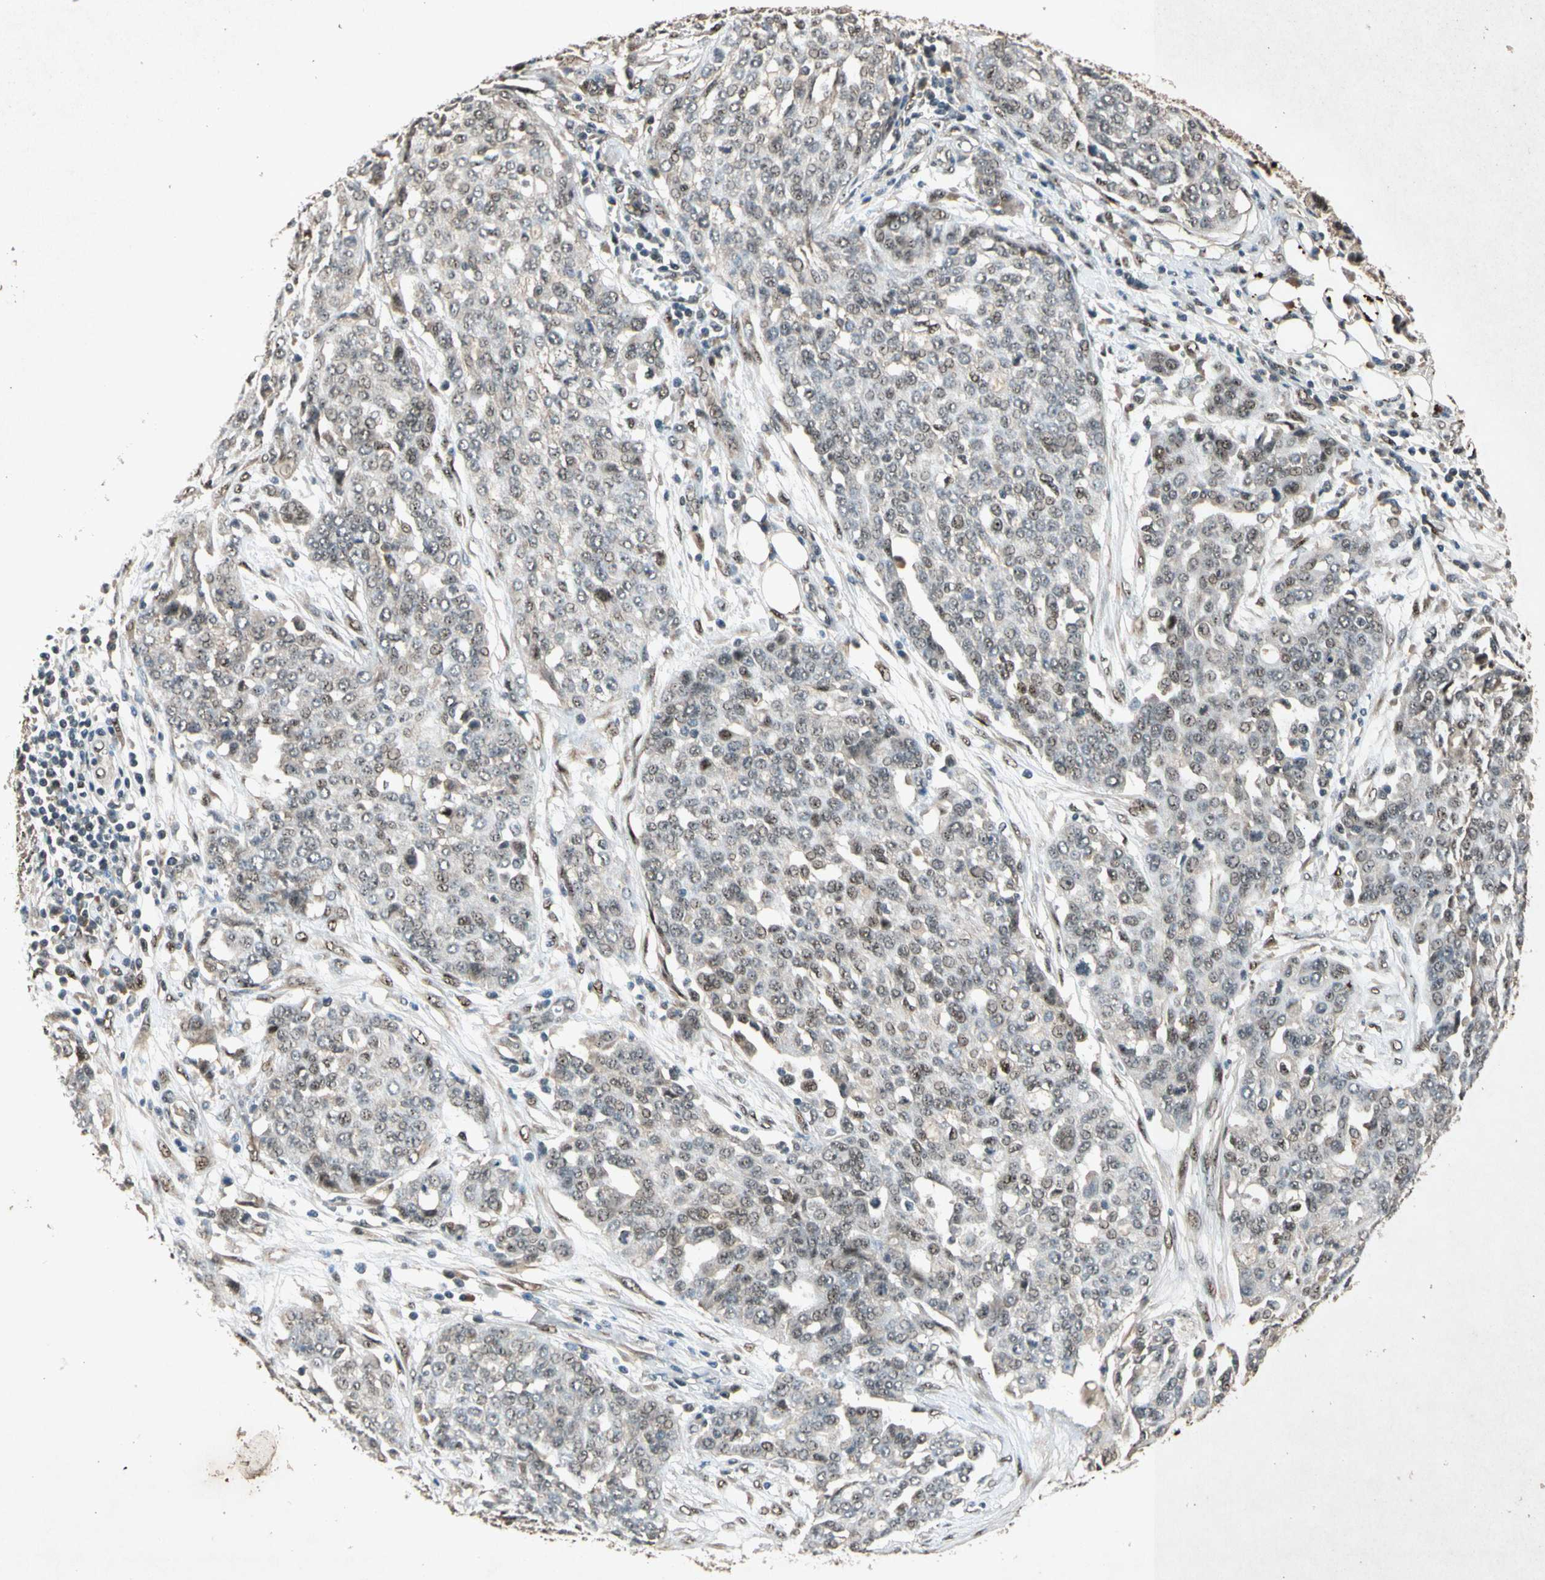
{"staining": {"intensity": "weak", "quantity": "25%-75%", "location": "nuclear"}, "tissue": "ovarian cancer", "cell_type": "Tumor cells", "image_type": "cancer", "snomed": [{"axis": "morphology", "description": "Cystadenocarcinoma, serous, NOS"}, {"axis": "topography", "description": "Soft tissue"}, {"axis": "topography", "description": "Ovary"}], "caption": "Immunohistochemical staining of human ovarian cancer displays low levels of weak nuclear staining in approximately 25%-75% of tumor cells. The protein is stained brown, and the nuclei are stained in blue (DAB IHC with brightfield microscopy, high magnification).", "gene": "PML", "patient": {"sex": "female", "age": 57}}